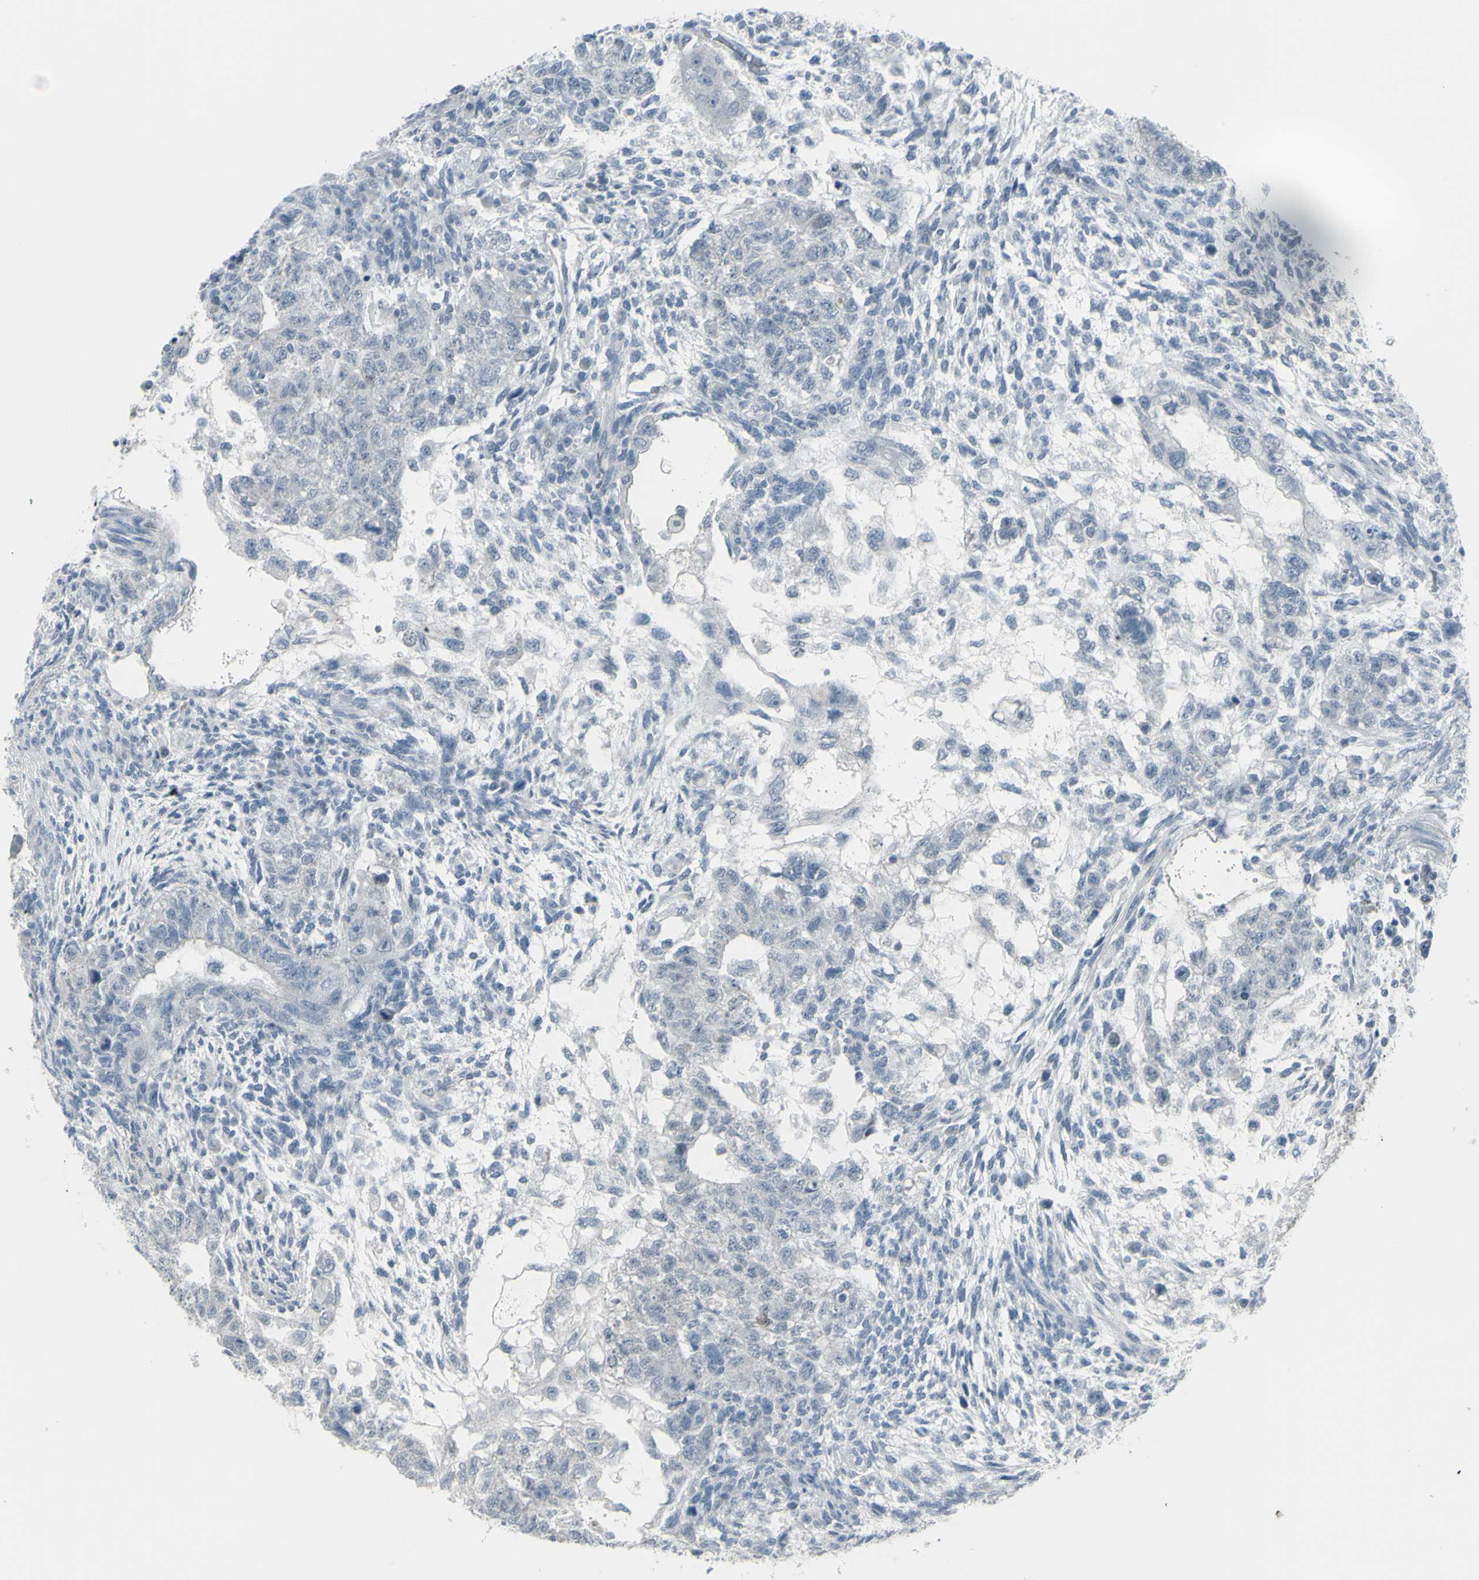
{"staining": {"intensity": "negative", "quantity": "none", "location": "none"}, "tissue": "testis cancer", "cell_type": "Tumor cells", "image_type": "cancer", "snomed": [{"axis": "morphology", "description": "Normal tissue, NOS"}, {"axis": "morphology", "description": "Carcinoma, Embryonal, NOS"}, {"axis": "topography", "description": "Testis"}], "caption": "The IHC photomicrograph has no significant staining in tumor cells of embryonal carcinoma (testis) tissue. Brightfield microscopy of immunohistochemistry stained with DAB (3,3'-diaminobenzidine) (brown) and hematoxylin (blue), captured at high magnification.", "gene": "RAB3A", "patient": {"sex": "male", "age": 36}}